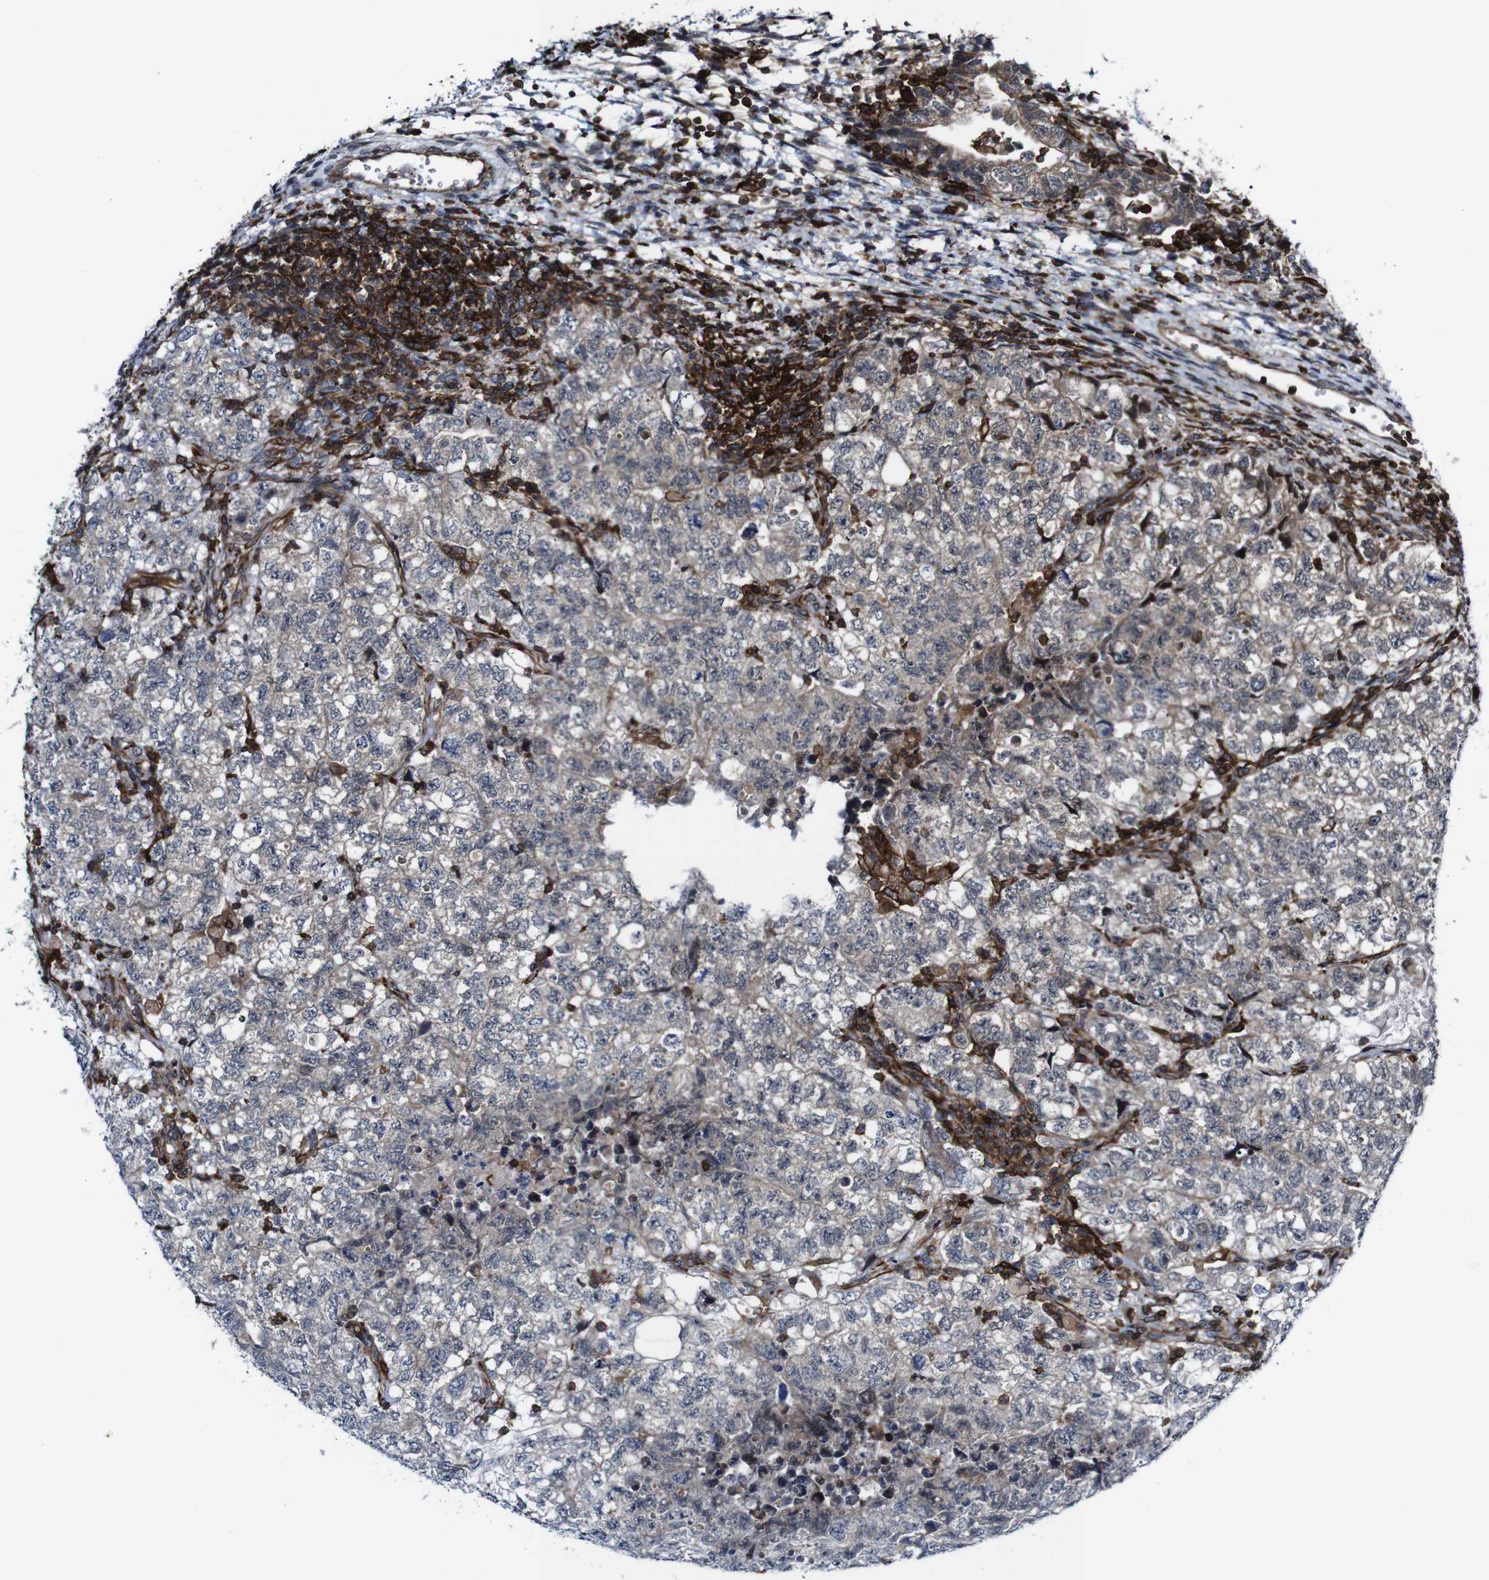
{"staining": {"intensity": "weak", "quantity": ">75%", "location": "cytoplasmic/membranous"}, "tissue": "testis cancer", "cell_type": "Tumor cells", "image_type": "cancer", "snomed": [{"axis": "morphology", "description": "Carcinoma, Embryonal, NOS"}, {"axis": "topography", "description": "Testis"}], "caption": "Protein analysis of testis cancer (embryonal carcinoma) tissue exhibits weak cytoplasmic/membranous expression in approximately >75% of tumor cells.", "gene": "JAK2", "patient": {"sex": "male", "age": 36}}